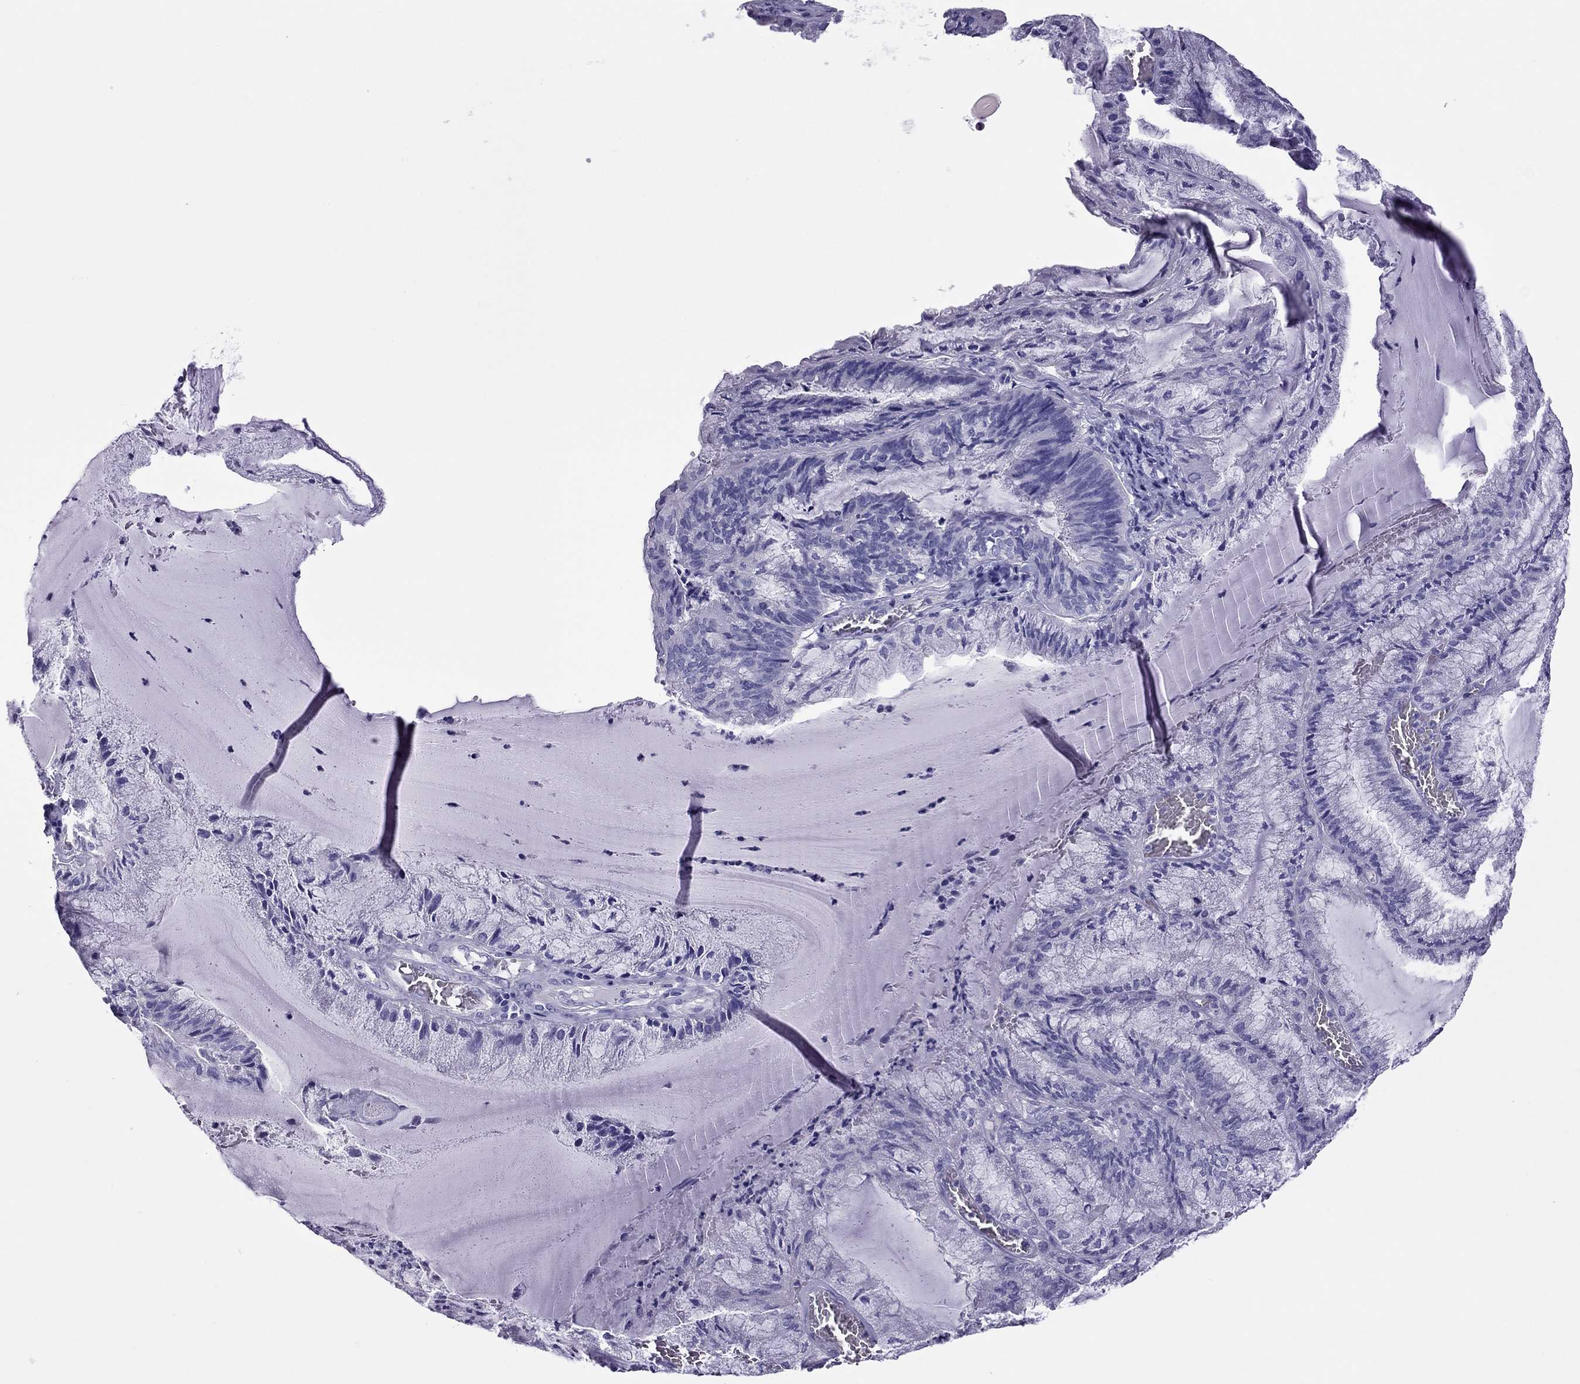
{"staining": {"intensity": "negative", "quantity": "none", "location": "none"}, "tissue": "endometrial cancer", "cell_type": "Tumor cells", "image_type": "cancer", "snomed": [{"axis": "morphology", "description": "Carcinoma, NOS"}, {"axis": "topography", "description": "Endometrium"}], "caption": "Tumor cells are negative for protein expression in human endometrial carcinoma.", "gene": "MYL11", "patient": {"sex": "female", "age": 62}}